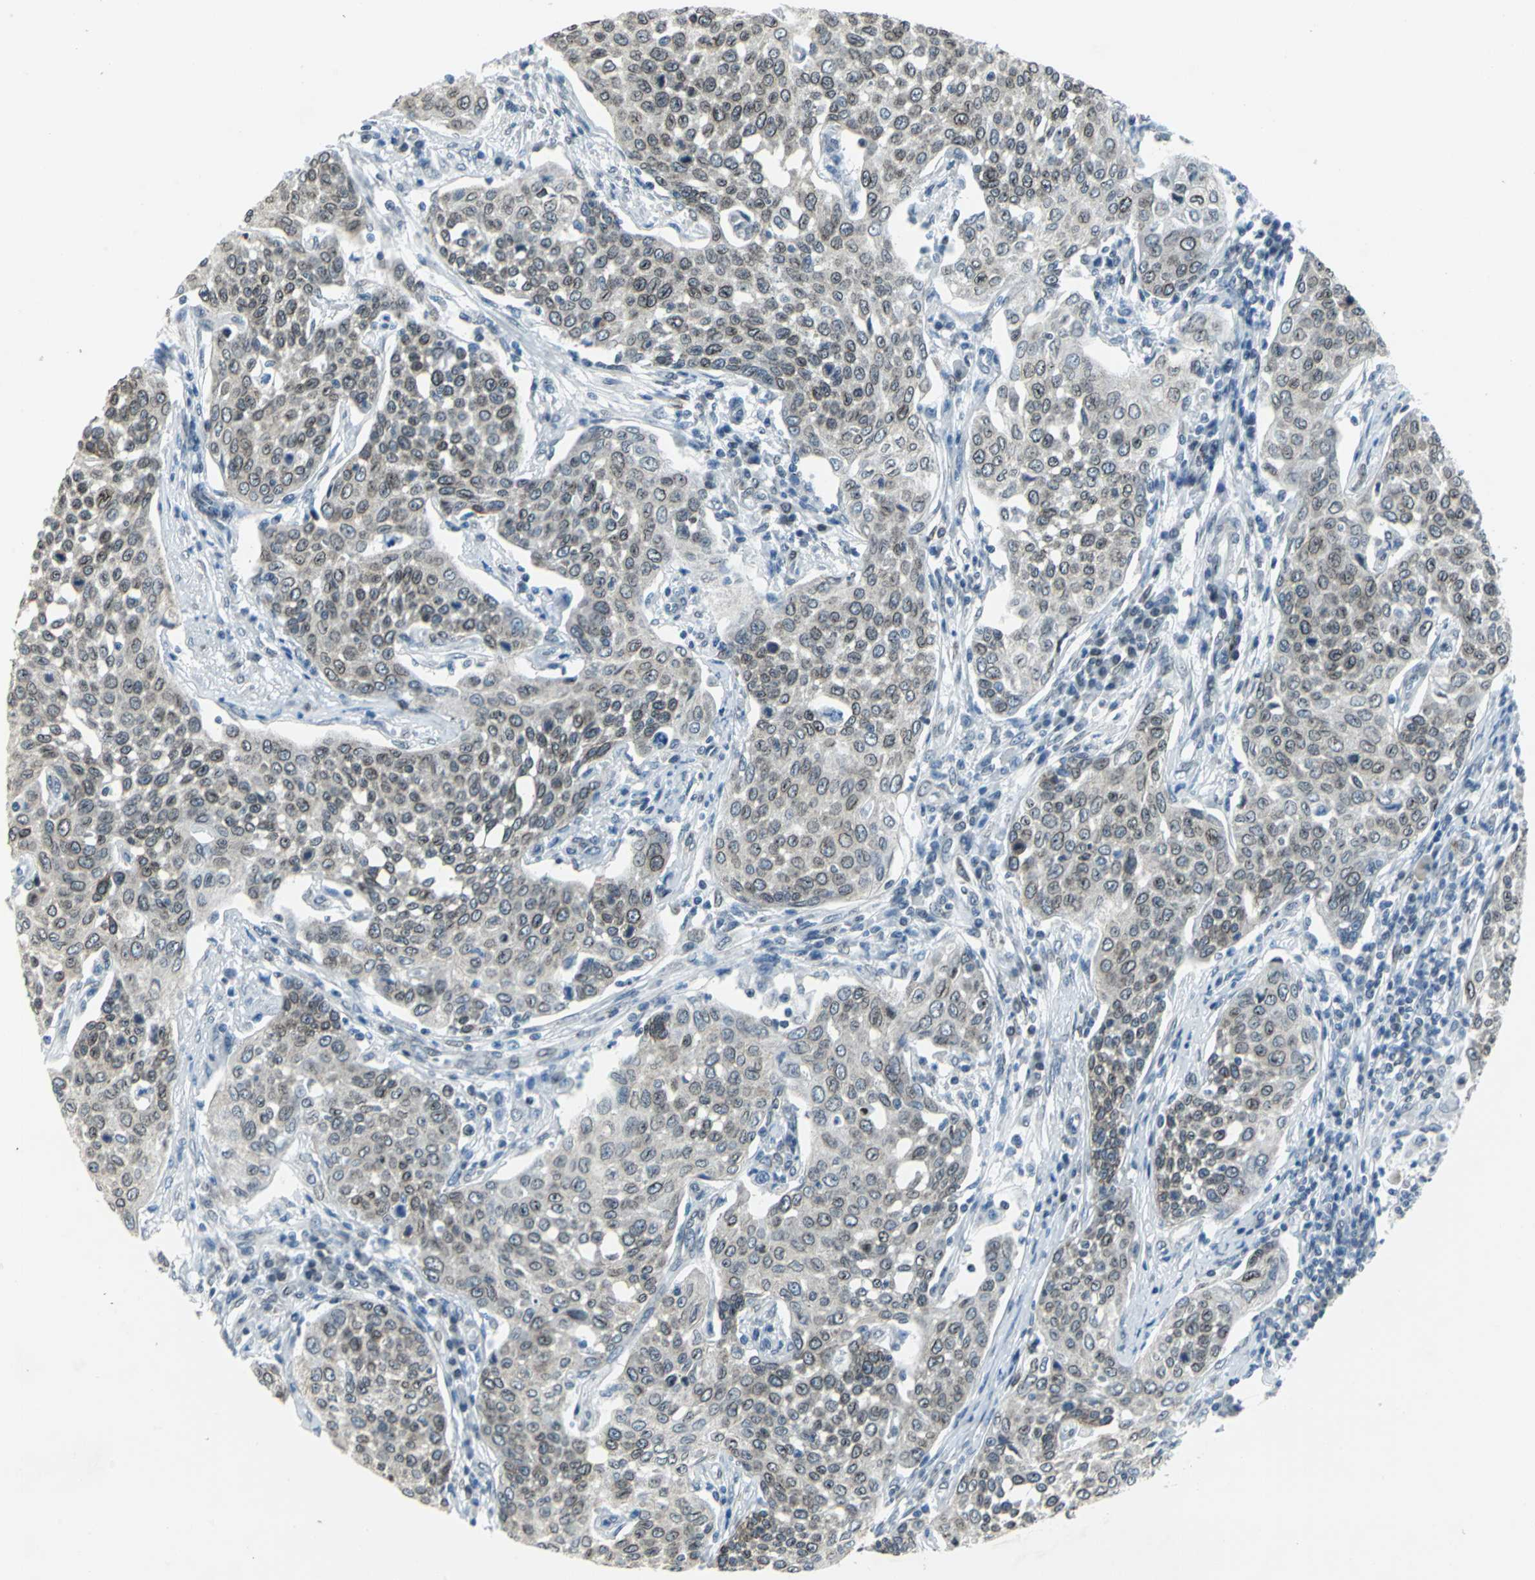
{"staining": {"intensity": "weak", "quantity": ">75%", "location": "nuclear"}, "tissue": "cervical cancer", "cell_type": "Tumor cells", "image_type": "cancer", "snomed": [{"axis": "morphology", "description": "Squamous cell carcinoma, NOS"}, {"axis": "topography", "description": "Cervix"}], "caption": "Immunohistochemistry (IHC) photomicrograph of human cervical cancer stained for a protein (brown), which demonstrates low levels of weak nuclear expression in about >75% of tumor cells.", "gene": "SNUPN", "patient": {"sex": "female", "age": 34}}